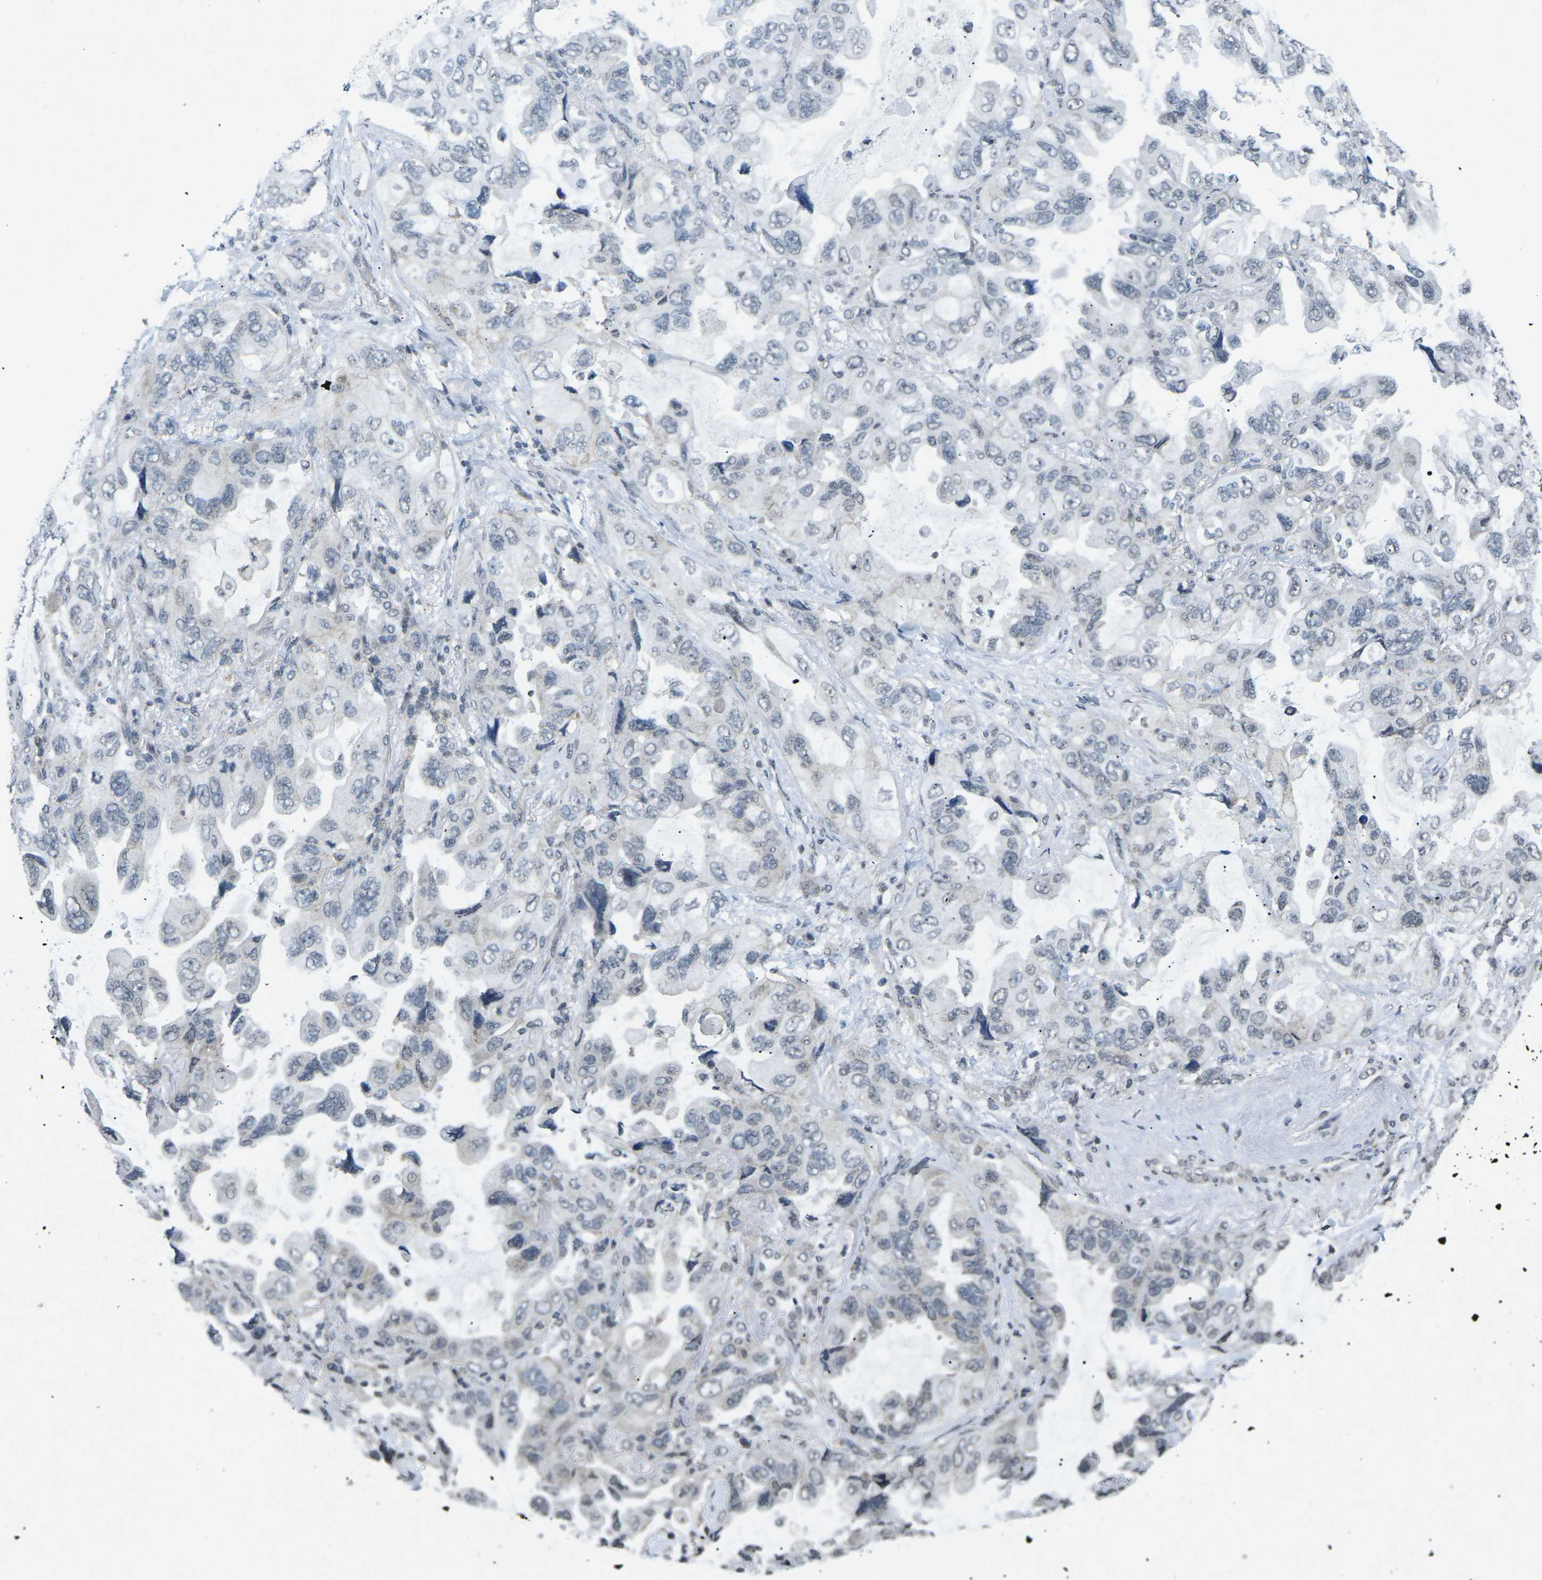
{"staining": {"intensity": "weak", "quantity": "<25%", "location": "cytoplasmic/membranous,nuclear"}, "tissue": "lung cancer", "cell_type": "Tumor cells", "image_type": "cancer", "snomed": [{"axis": "morphology", "description": "Squamous cell carcinoma, NOS"}, {"axis": "topography", "description": "Lung"}], "caption": "Human lung cancer (squamous cell carcinoma) stained for a protein using immunohistochemistry (IHC) demonstrates no staining in tumor cells.", "gene": "TFR2", "patient": {"sex": "female", "age": 73}}